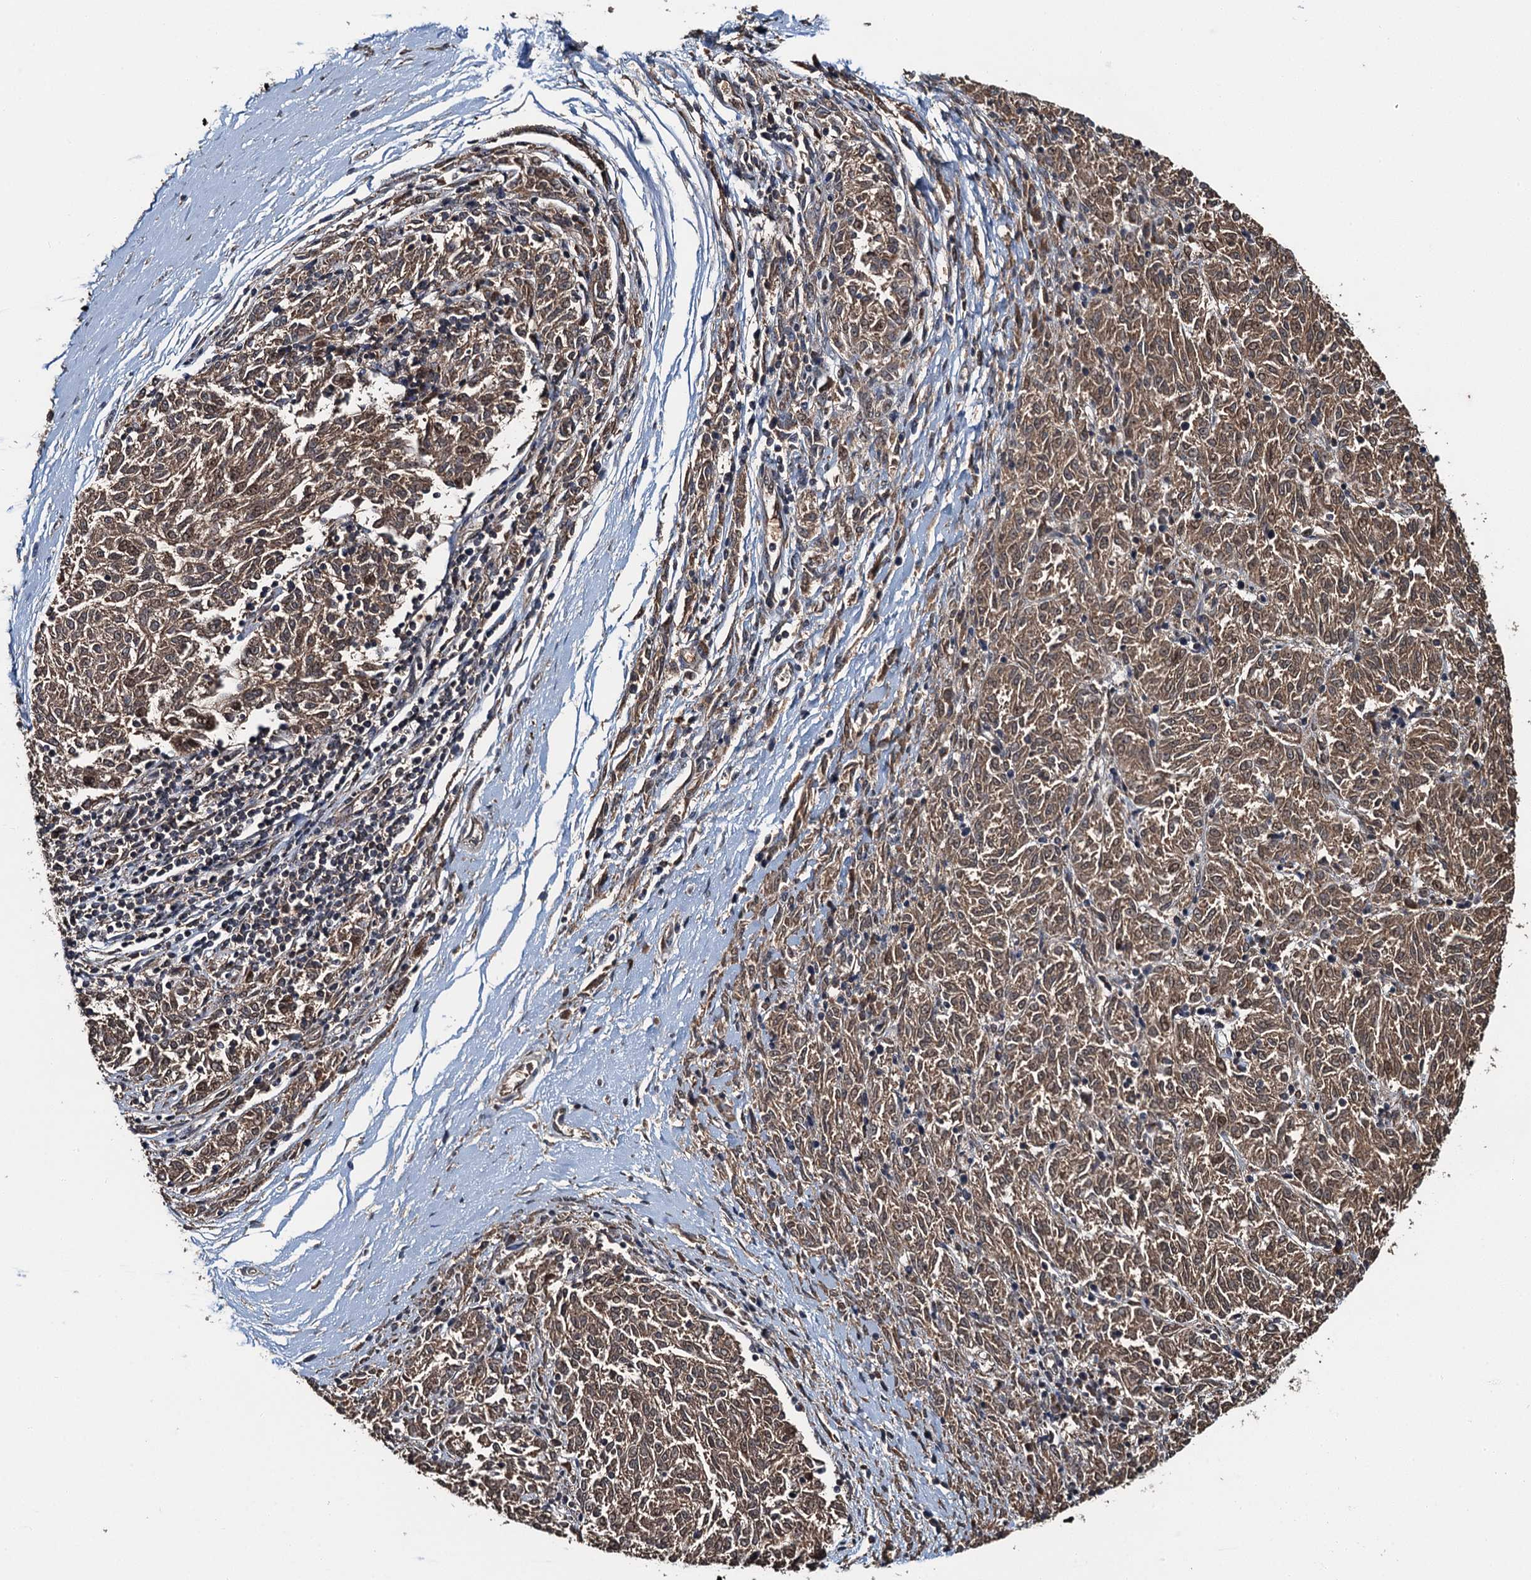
{"staining": {"intensity": "moderate", "quantity": ">75%", "location": "cytoplasmic/membranous"}, "tissue": "melanoma", "cell_type": "Tumor cells", "image_type": "cancer", "snomed": [{"axis": "morphology", "description": "Malignant melanoma, NOS"}, {"axis": "topography", "description": "Skin"}], "caption": "A micrograph of human malignant melanoma stained for a protein shows moderate cytoplasmic/membranous brown staining in tumor cells.", "gene": "SNX32", "patient": {"sex": "female", "age": 72}}